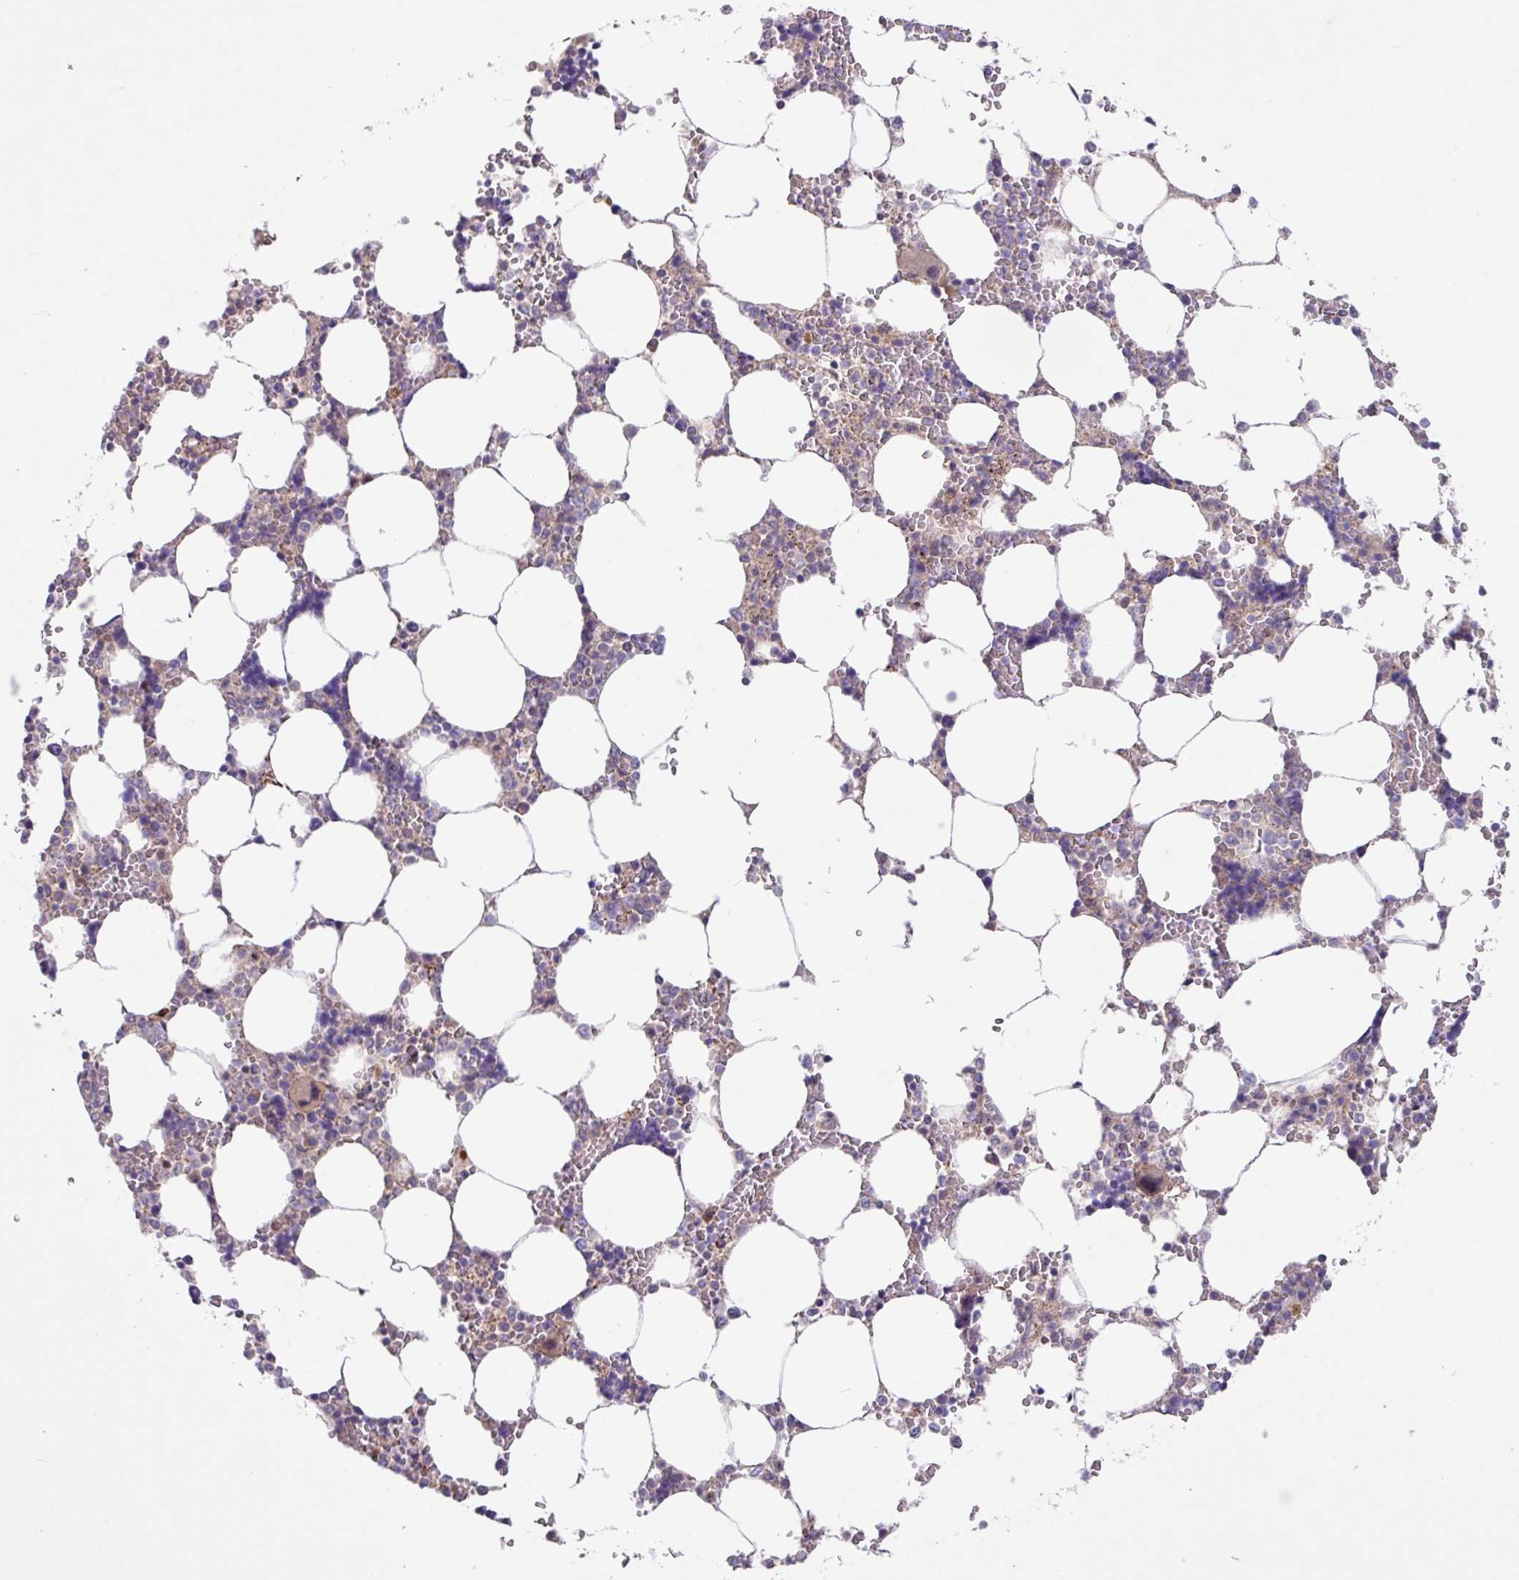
{"staining": {"intensity": "negative", "quantity": "none", "location": "none"}, "tissue": "bone marrow", "cell_type": "Hematopoietic cells", "image_type": "normal", "snomed": [{"axis": "morphology", "description": "Normal tissue, NOS"}, {"axis": "topography", "description": "Bone marrow"}], "caption": "This is an IHC photomicrograph of unremarkable human bone marrow. There is no expression in hematopoietic cells.", "gene": "IQCJ", "patient": {"sex": "male", "age": 64}}